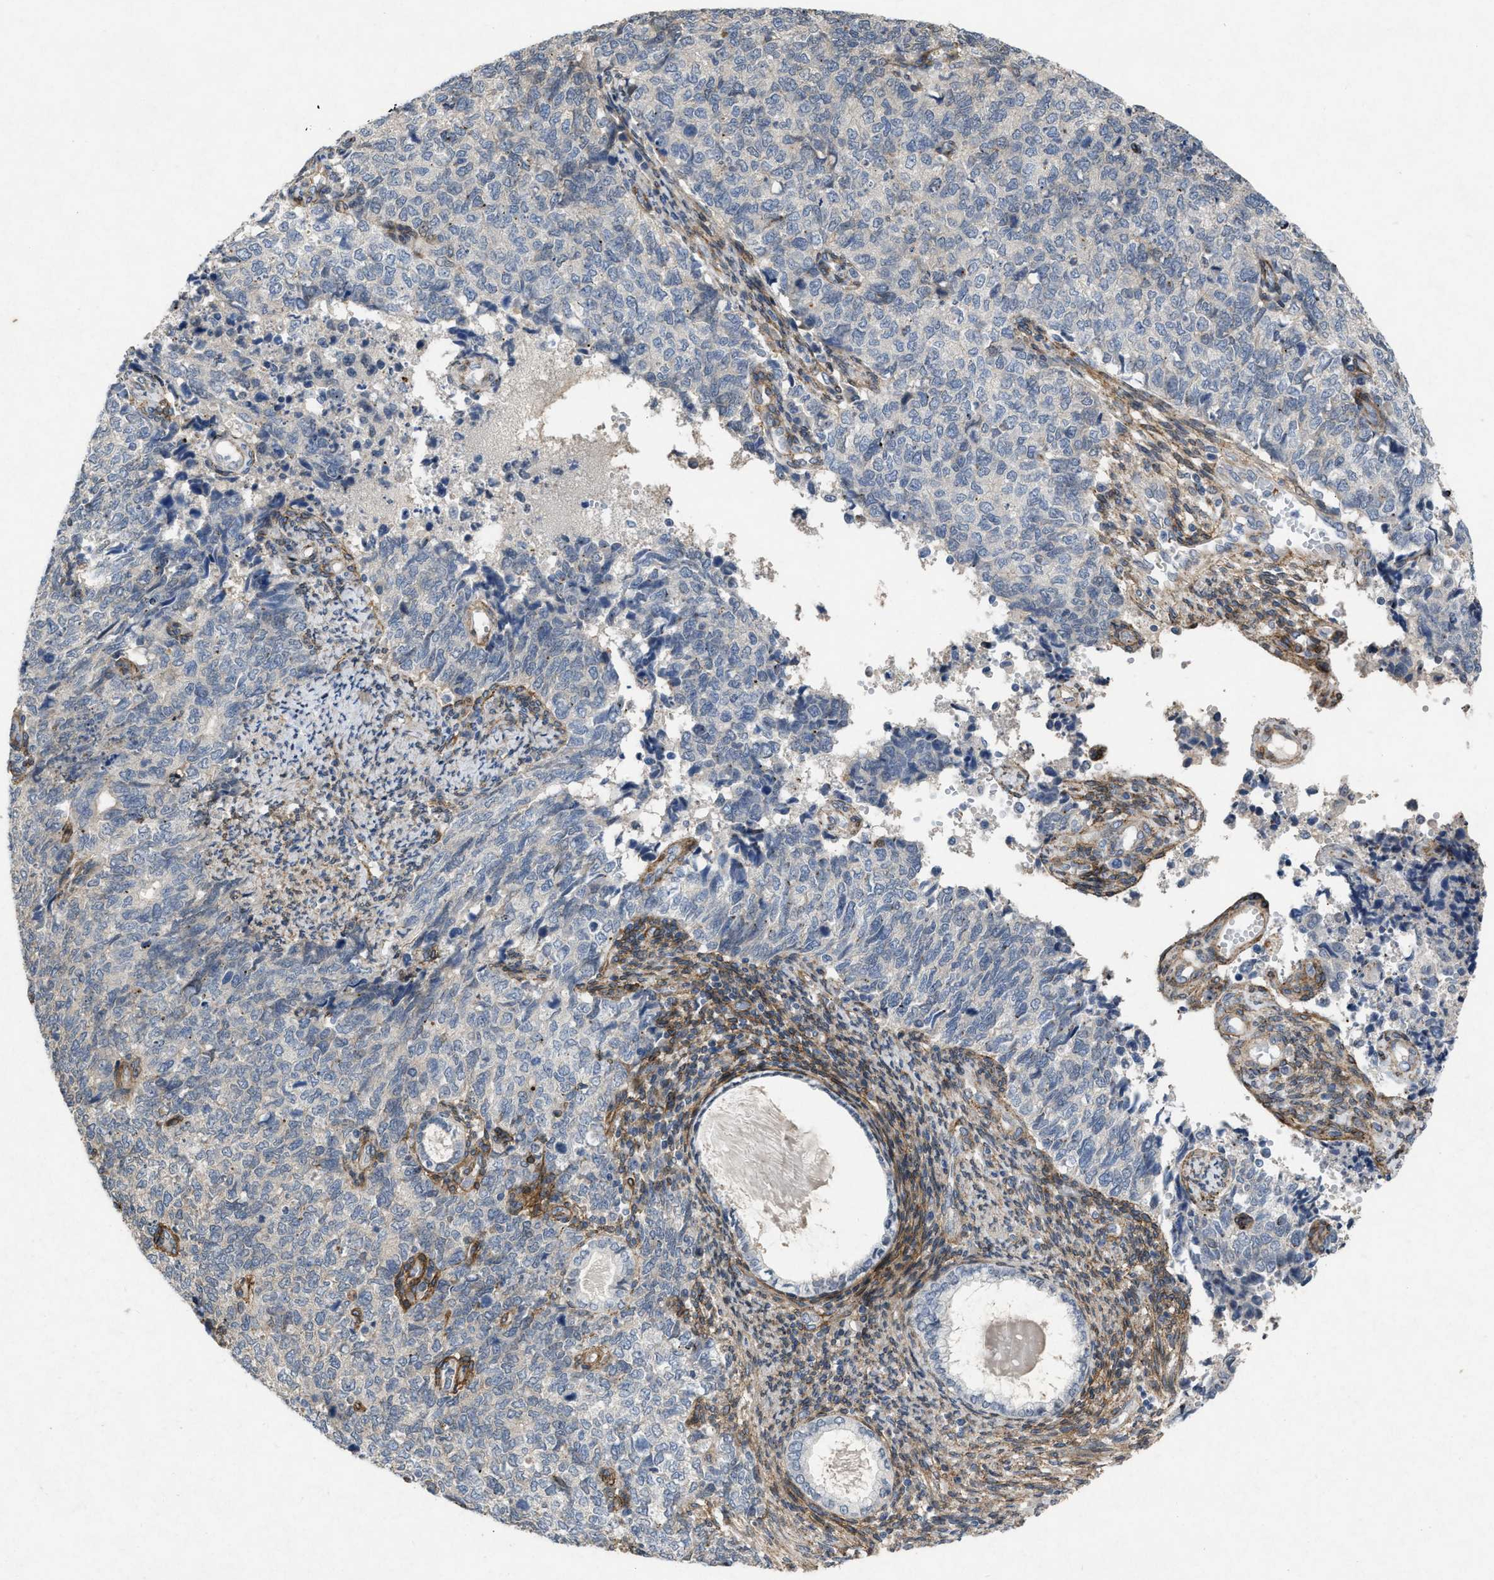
{"staining": {"intensity": "negative", "quantity": "none", "location": "none"}, "tissue": "cervical cancer", "cell_type": "Tumor cells", "image_type": "cancer", "snomed": [{"axis": "morphology", "description": "Squamous cell carcinoma, NOS"}, {"axis": "topography", "description": "Cervix"}], "caption": "DAB (3,3'-diaminobenzidine) immunohistochemical staining of cervical squamous cell carcinoma shows no significant staining in tumor cells.", "gene": "PDGFRA", "patient": {"sex": "female", "age": 63}}